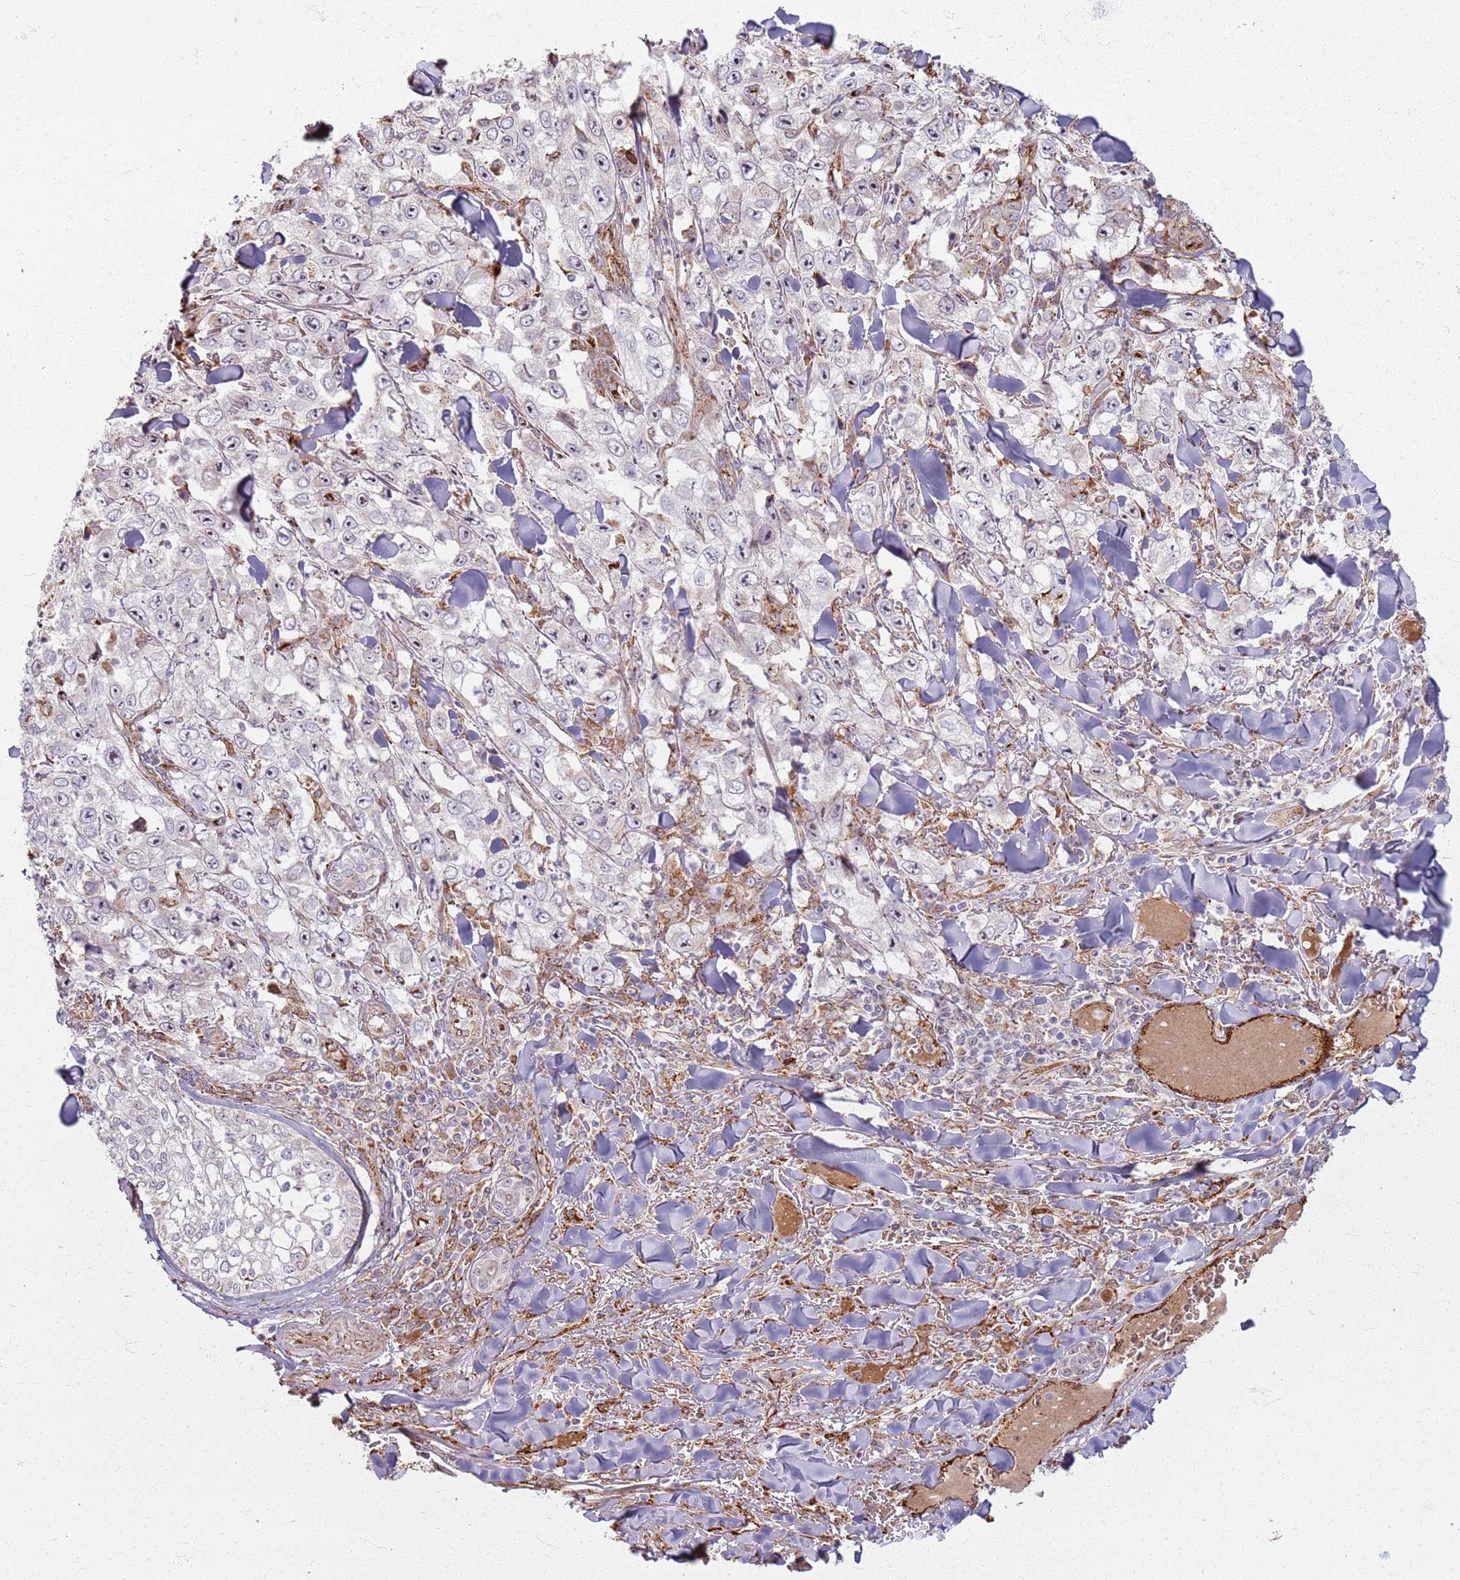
{"staining": {"intensity": "moderate", "quantity": "25%-75%", "location": "nuclear"}, "tissue": "skin cancer", "cell_type": "Tumor cells", "image_type": "cancer", "snomed": [{"axis": "morphology", "description": "Squamous cell carcinoma, NOS"}, {"axis": "topography", "description": "Skin"}], "caption": "A brown stain labels moderate nuclear expression of a protein in skin squamous cell carcinoma tumor cells.", "gene": "KRI1", "patient": {"sex": "male", "age": 82}}